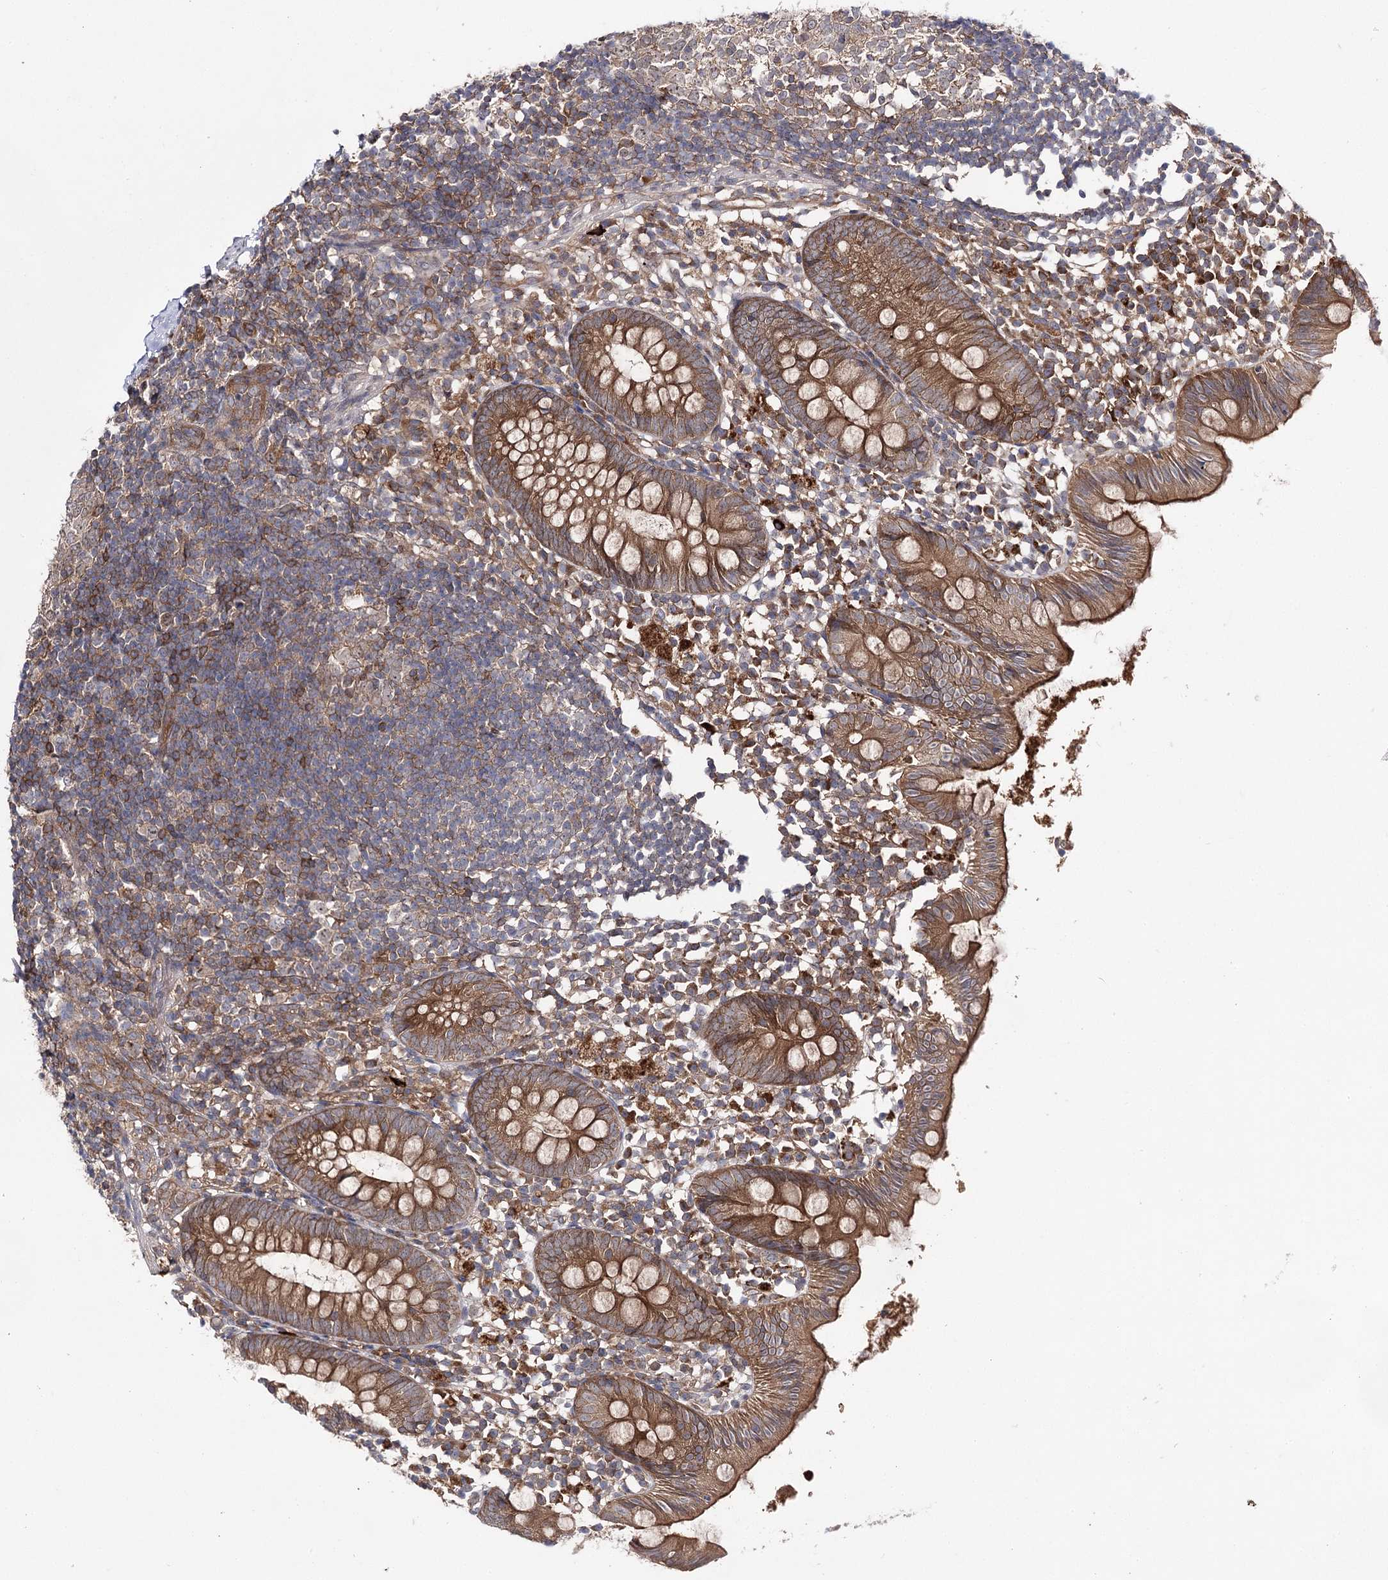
{"staining": {"intensity": "strong", "quantity": ">75%", "location": "cytoplasmic/membranous"}, "tissue": "appendix", "cell_type": "Glandular cells", "image_type": "normal", "snomed": [{"axis": "morphology", "description": "Normal tissue, NOS"}, {"axis": "topography", "description": "Appendix"}], "caption": "Immunohistochemical staining of unremarkable appendix reveals high levels of strong cytoplasmic/membranous positivity in about >75% of glandular cells. (DAB IHC with brightfield microscopy, high magnification).", "gene": "BCR", "patient": {"sex": "female", "age": 20}}